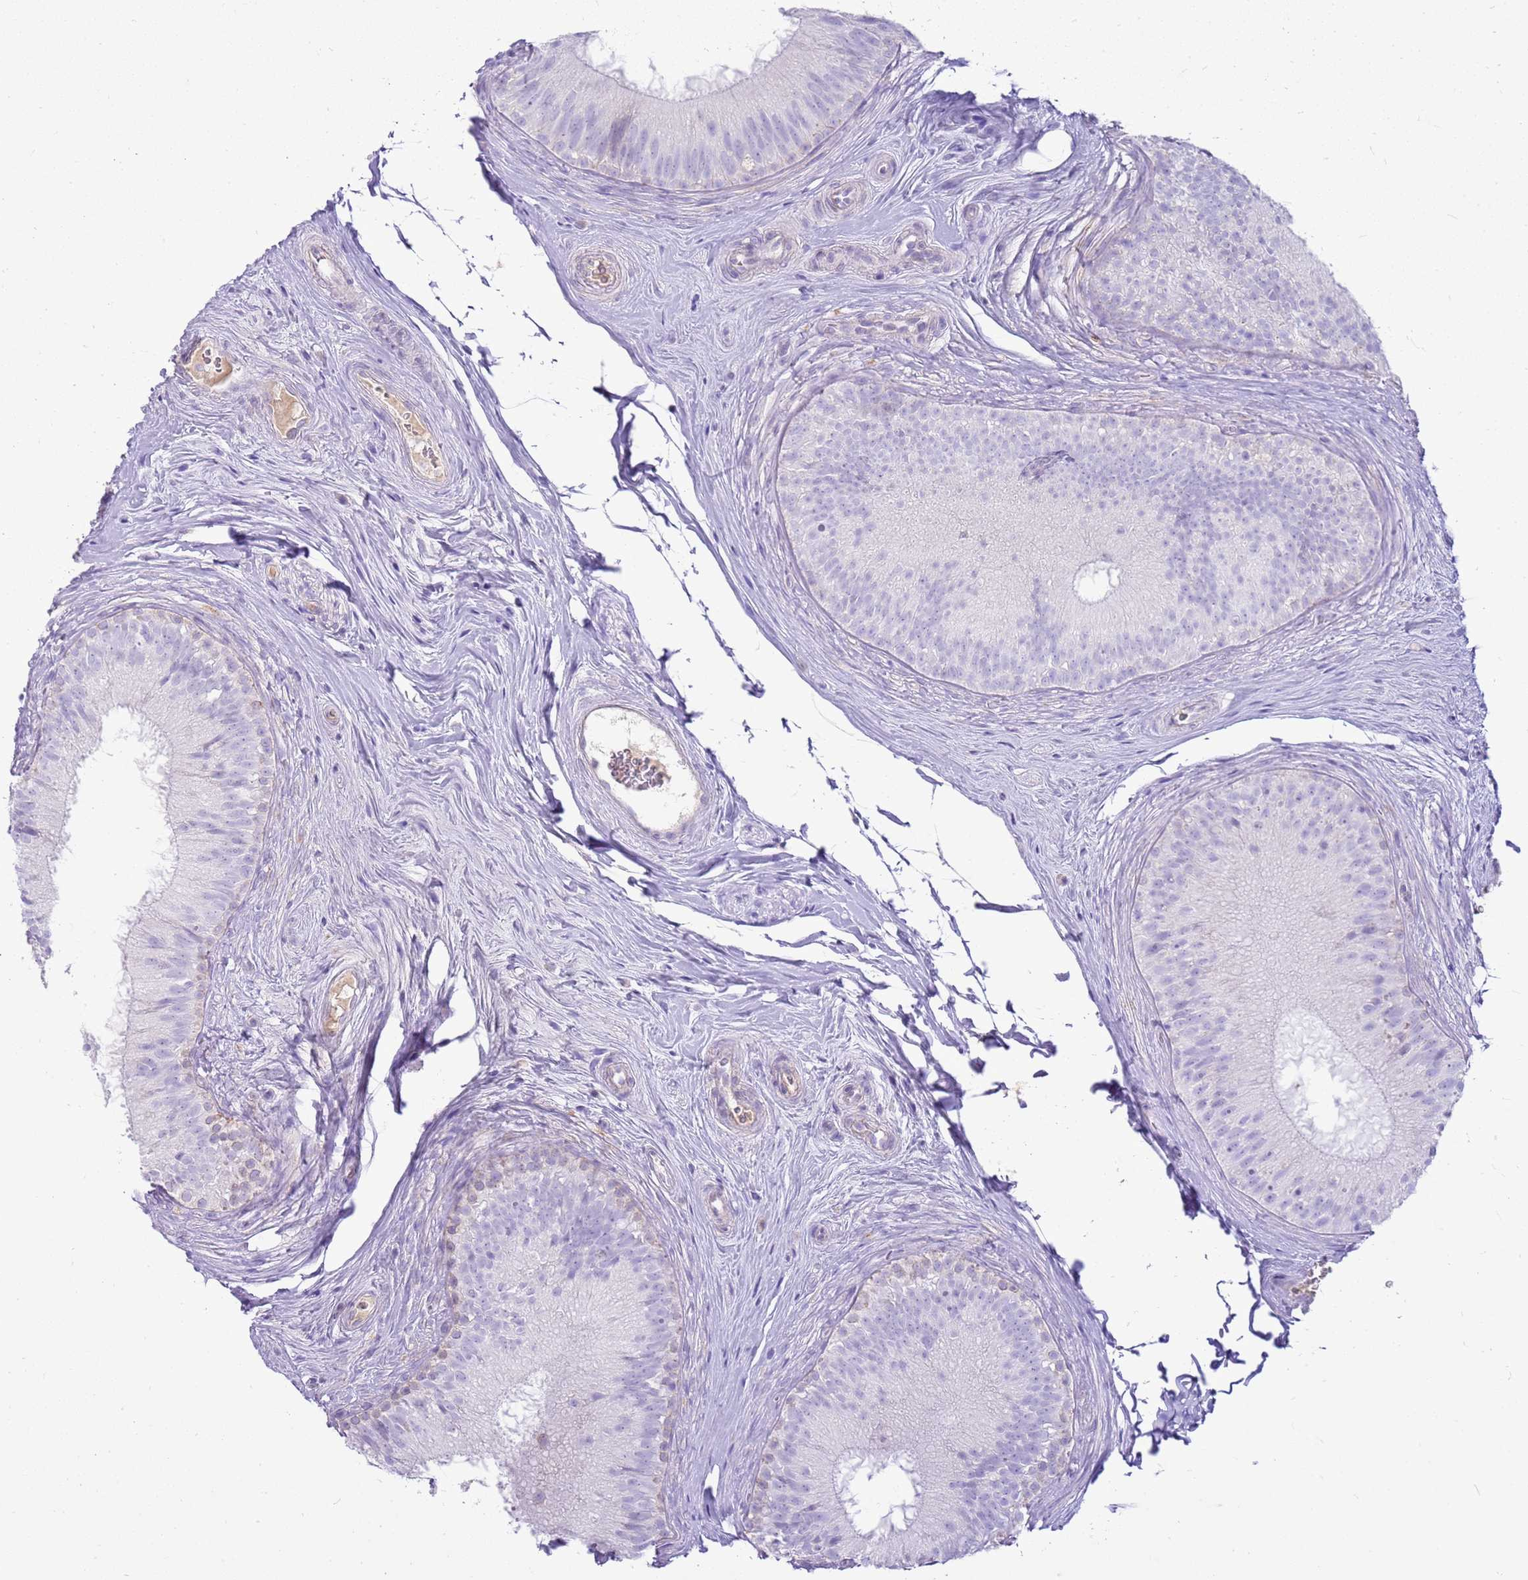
{"staining": {"intensity": "negative", "quantity": "none", "location": "none"}, "tissue": "epididymis", "cell_type": "Glandular cells", "image_type": "normal", "snomed": [{"axis": "morphology", "description": "Normal tissue, NOS"}, {"axis": "topography", "description": "Epididymis"}], "caption": "High power microscopy histopathology image of an immunohistochemistry (IHC) micrograph of unremarkable epididymis, revealing no significant staining in glandular cells.", "gene": "FABP2", "patient": {"sex": "male", "age": 34}}